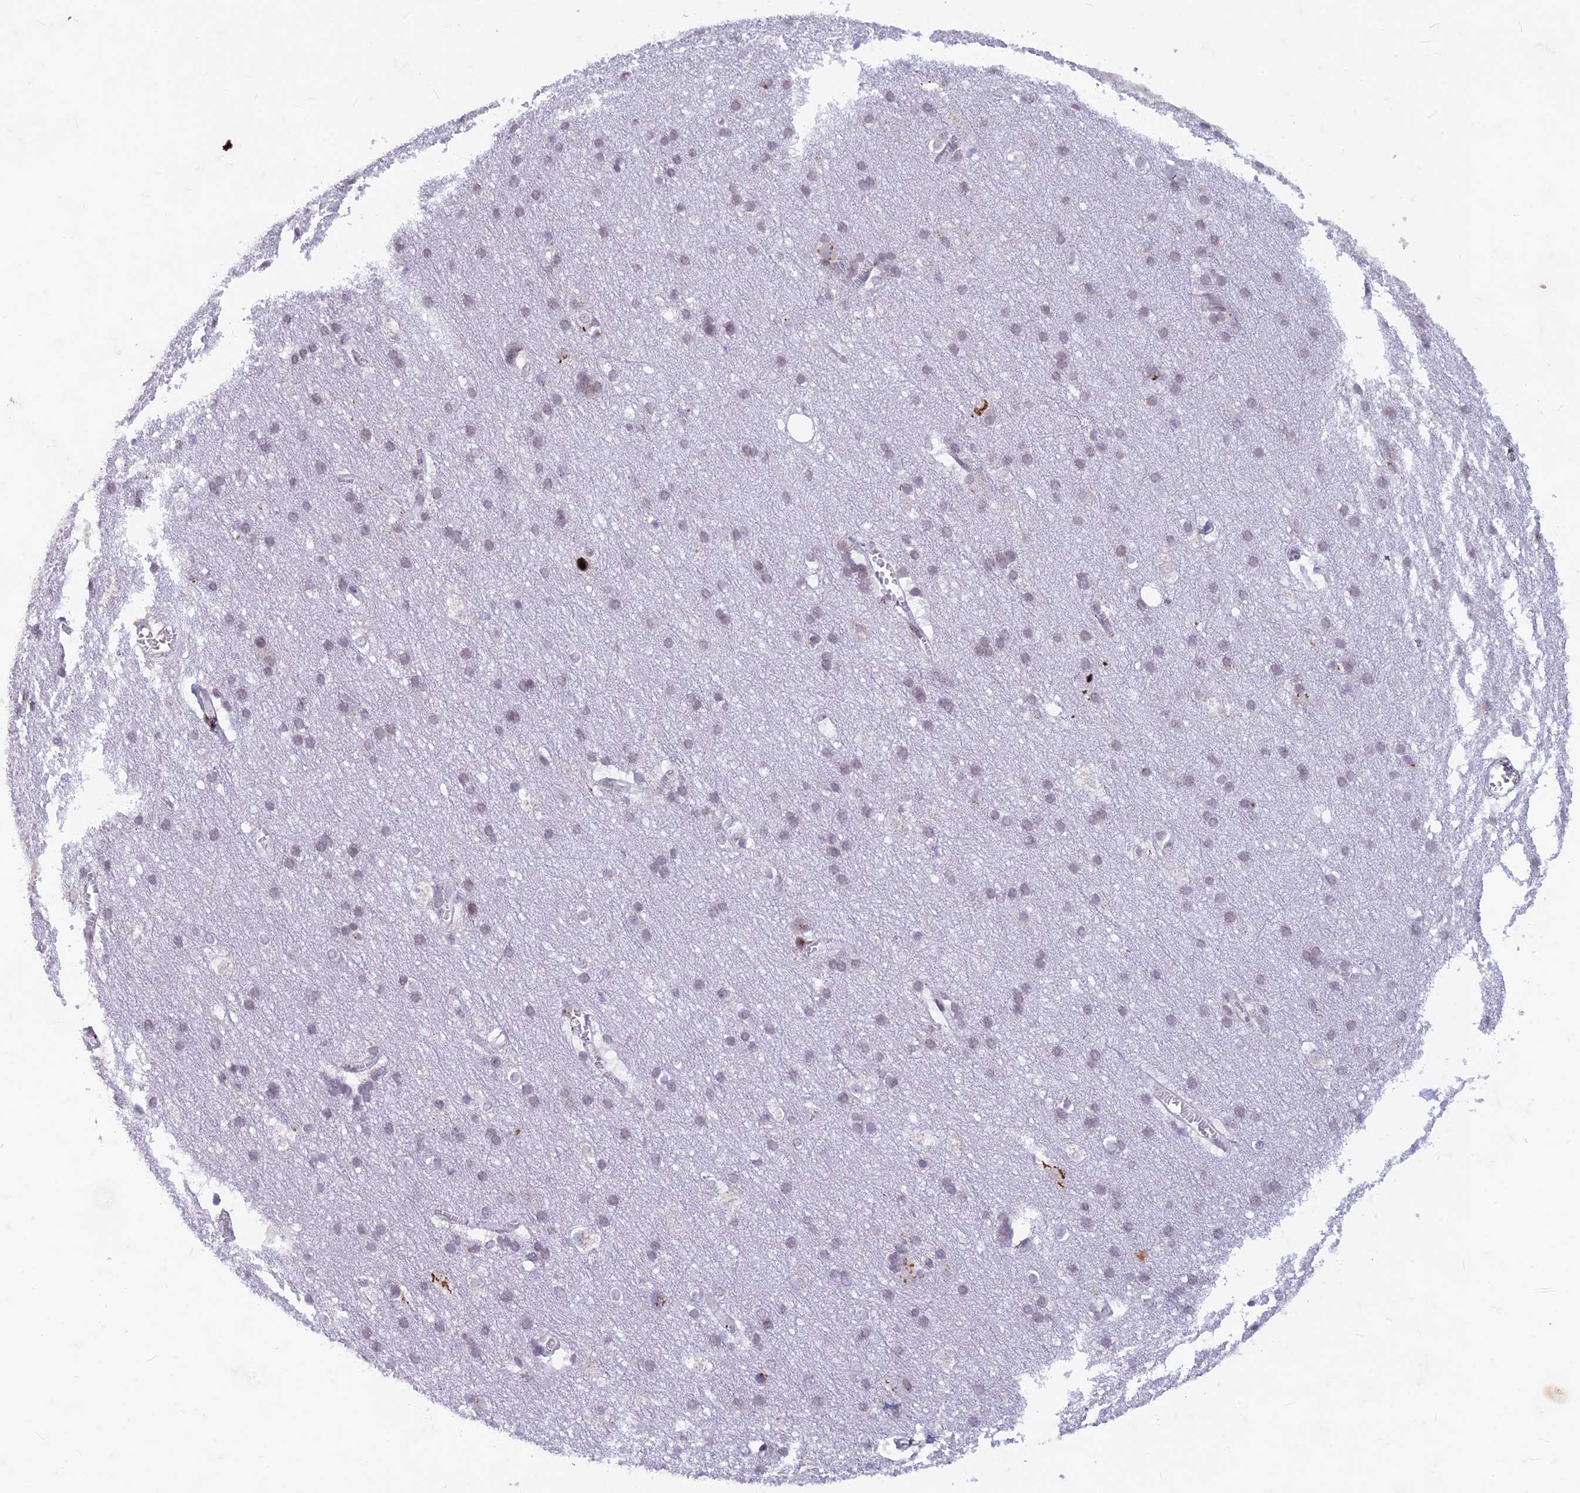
{"staining": {"intensity": "negative", "quantity": "none", "location": "none"}, "tissue": "cerebral cortex", "cell_type": "Endothelial cells", "image_type": "normal", "snomed": [{"axis": "morphology", "description": "Normal tissue, NOS"}, {"axis": "topography", "description": "Cerebral cortex"}], "caption": "Histopathology image shows no significant protein positivity in endothelial cells of unremarkable cerebral cortex.", "gene": "FAM3C", "patient": {"sex": "male", "age": 54}}